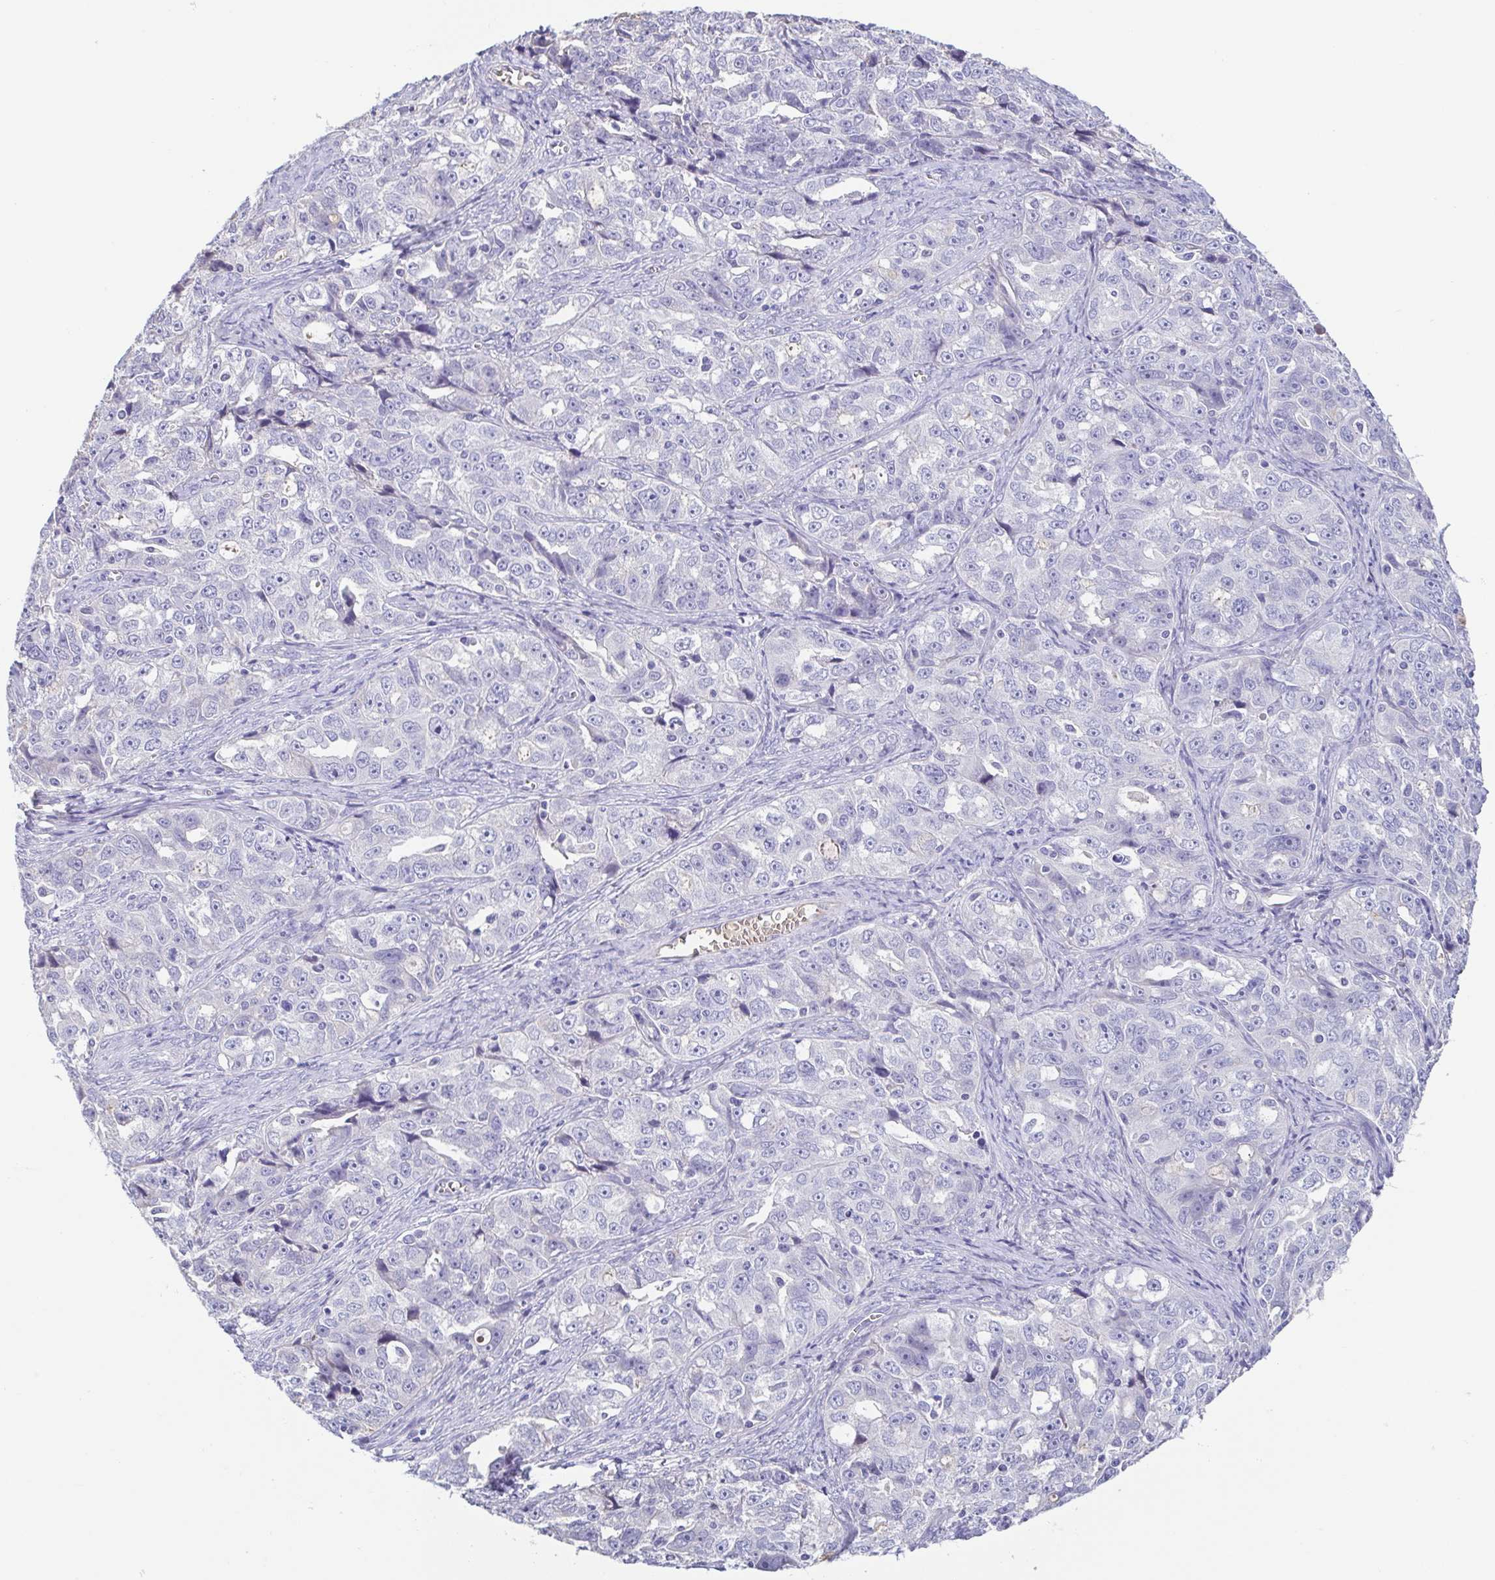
{"staining": {"intensity": "negative", "quantity": "none", "location": "none"}, "tissue": "ovarian cancer", "cell_type": "Tumor cells", "image_type": "cancer", "snomed": [{"axis": "morphology", "description": "Cystadenocarcinoma, serous, NOS"}, {"axis": "topography", "description": "Ovary"}], "caption": "High magnification brightfield microscopy of ovarian serous cystadenocarcinoma stained with DAB (brown) and counterstained with hematoxylin (blue): tumor cells show no significant expression.", "gene": "TREH", "patient": {"sex": "female", "age": 51}}